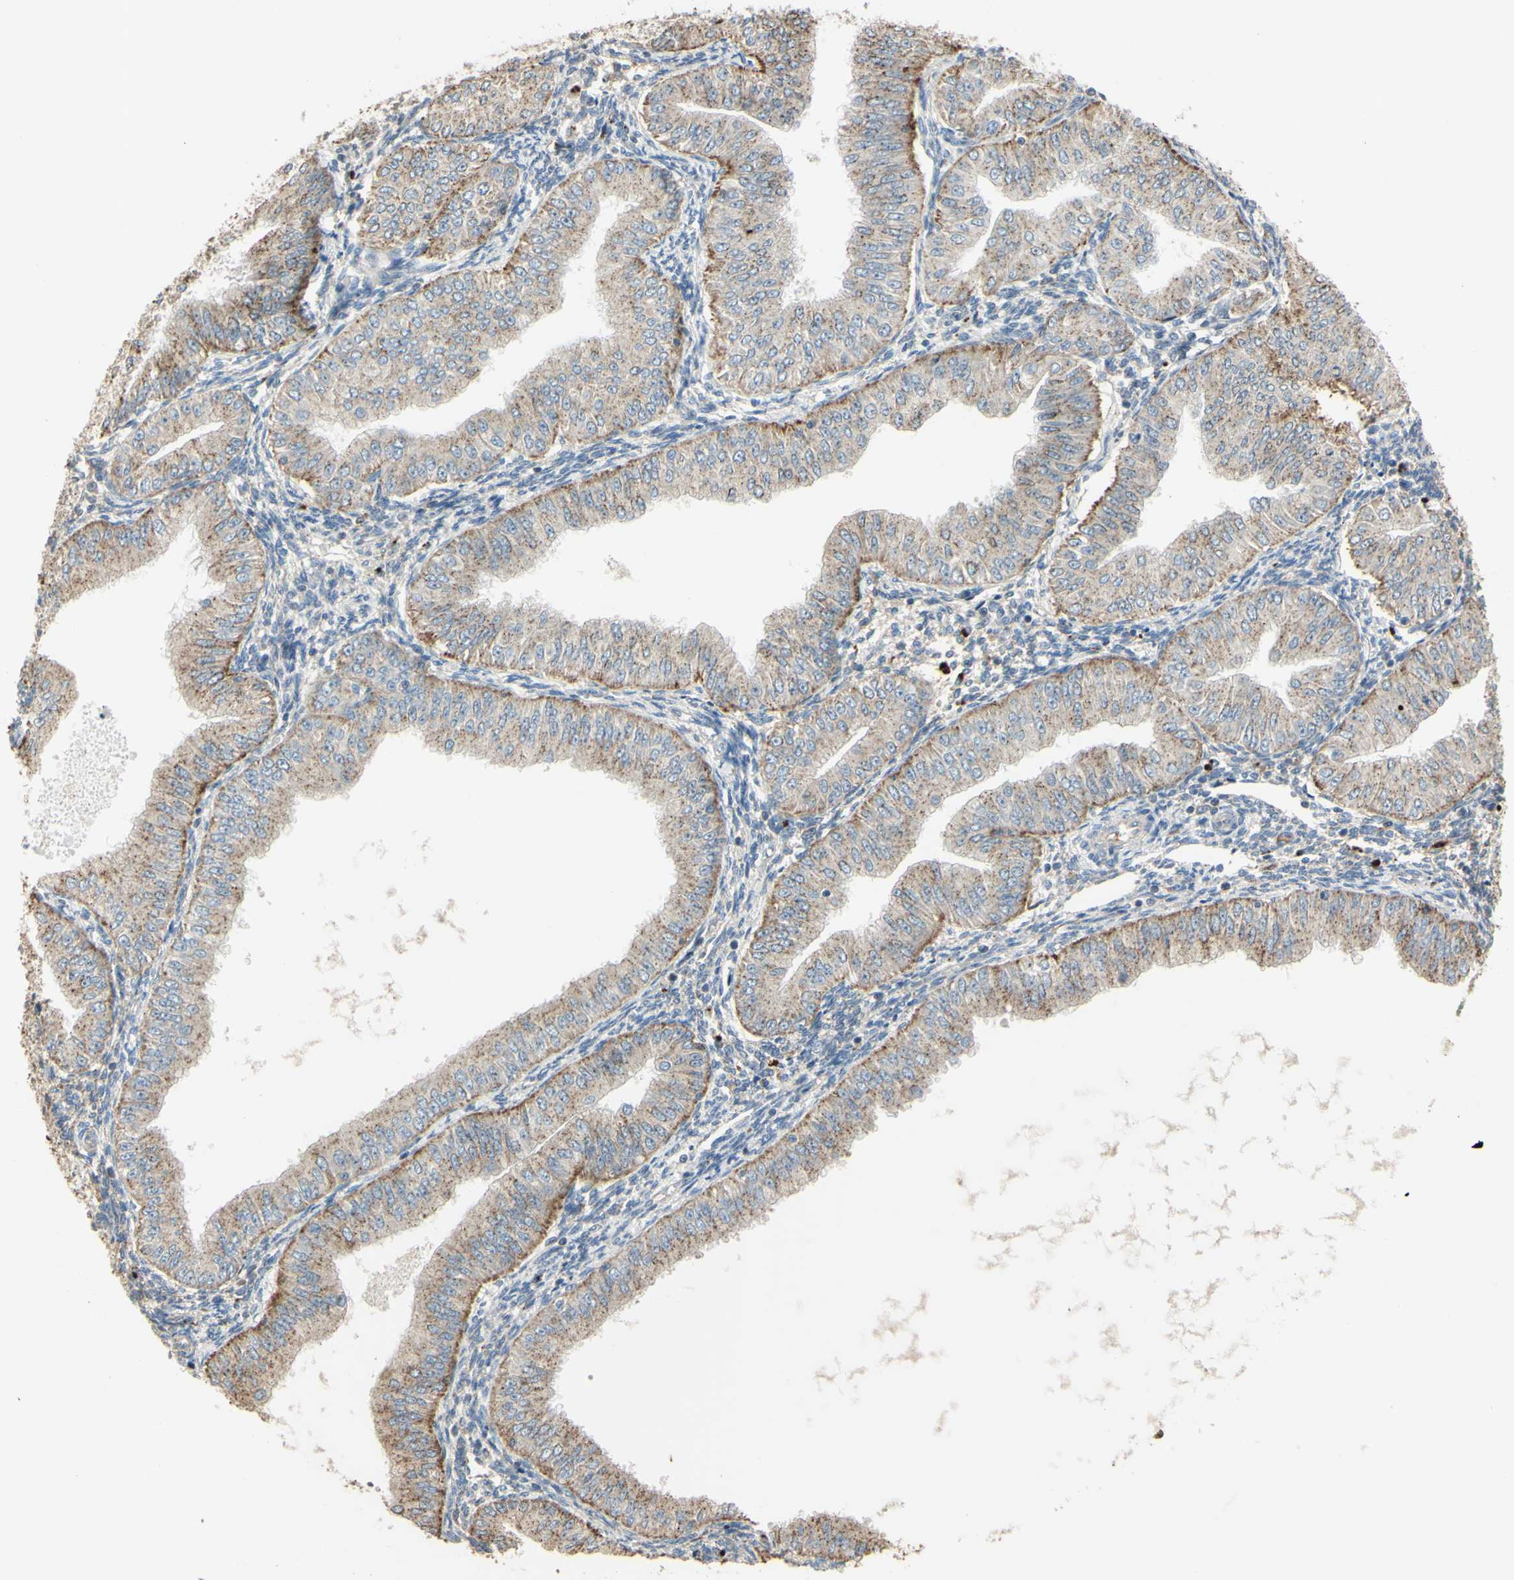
{"staining": {"intensity": "weak", "quantity": ">75%", "location": "cytoplasmic/membranous"}, "tissue": "endometrial cancer", "cell_type": "Tumor cells", "image_type": "cancer", "snomed": [{"axis": "morphology", "description": "Normal tissue, NOS"}, {"axis": "morphology", "description": "Adenocarcinoma, NOS"}, {"axis": "topography", "description": "Endometrium"}], "caption": "Immunohistochemical staining of human endometrial adenocarcinoma demonstrates low levels of weak cytoplasmic/membranous positivity in approximately >75% of tumor cells.", "gene": "ANGPTL1", "patient": {"sex": "female", "age": 53}}